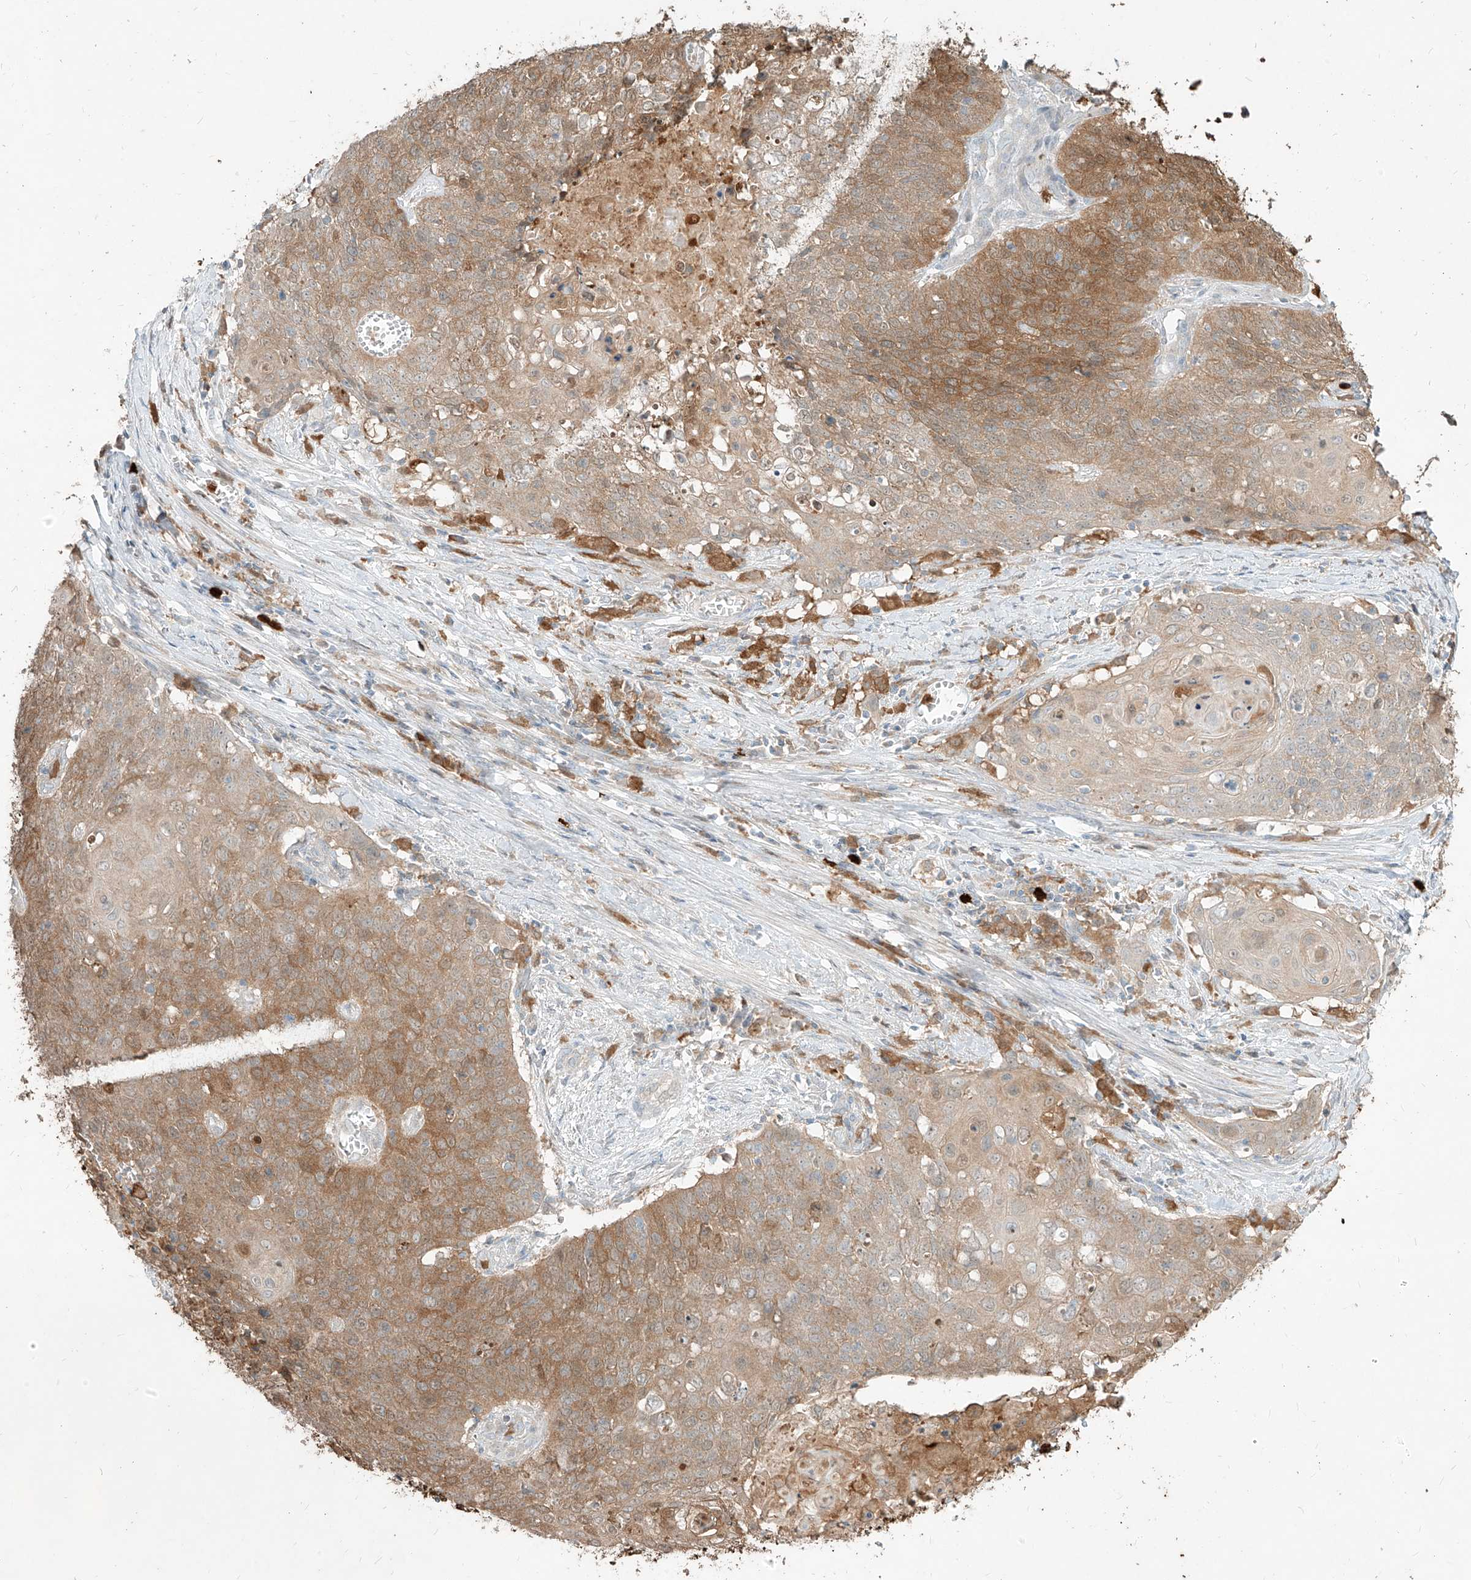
{"staining": {"intensity": "moderate", "quantity": "25%-75%", "location": "cytoplasmic/membranous"}, "tissue": "cervical cancer", "cell_type": "Tumor cells", "image_type": "cancer", "snomed": [{"axis": "morphology", "description": "Squamous cell carcinoma, NOS"}, {"axis": "topography", "description": "Cervix"}], "caption": "Moderate cytoplasmic/membranous staining for a protein is present in about 25%-75% of tumor cells of squamous cell carcinoma (cervical) using immunohistochemistry.", "gene": "PGD", "patient": {"sex": "female", "age": 39}}